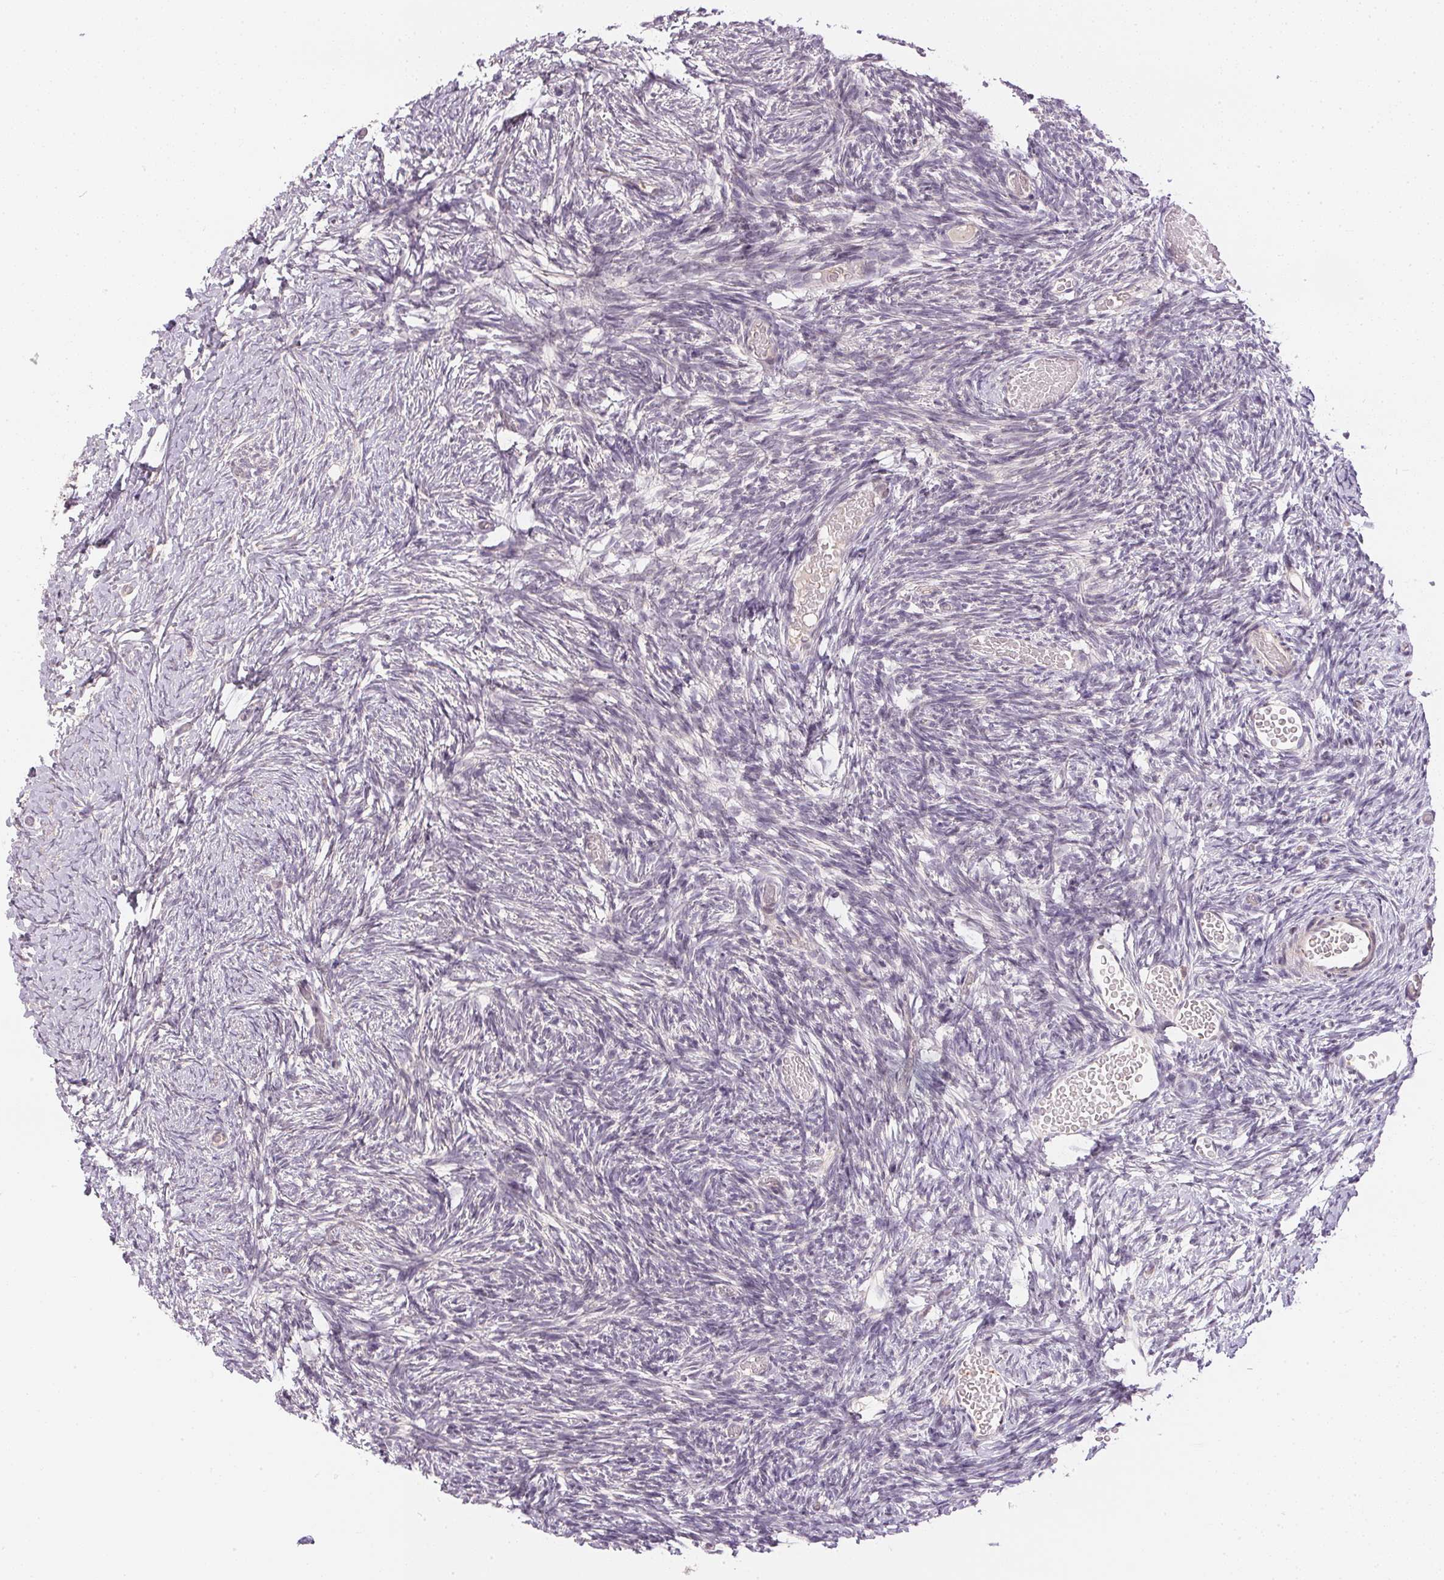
{"staining": {"intensity": "negative", "quantity": "none", "location": "none"}, "tissue": "ovary", "cell_type": "Follicle cells", "image_type": "normal", "snomed": [{"axis": "morphology", "description": "Normal tissue, NOS"}, {"axis": "topography", "description": "Ovary"}], "caption": "DAB (3,3'-diaminobenzidine) immunohistochemical staining of unremarkable ovary reveals no significant staining in follicle cells. The staining was performed using DAB (3,3'-diaminobenzidine) to visualize the protein expression in brown, while the nuclei were stained in blue with hematoxylin (Magnification: 20x).", "gene": "TTC23L", "patient": {"sex": "female", "age": 39}}